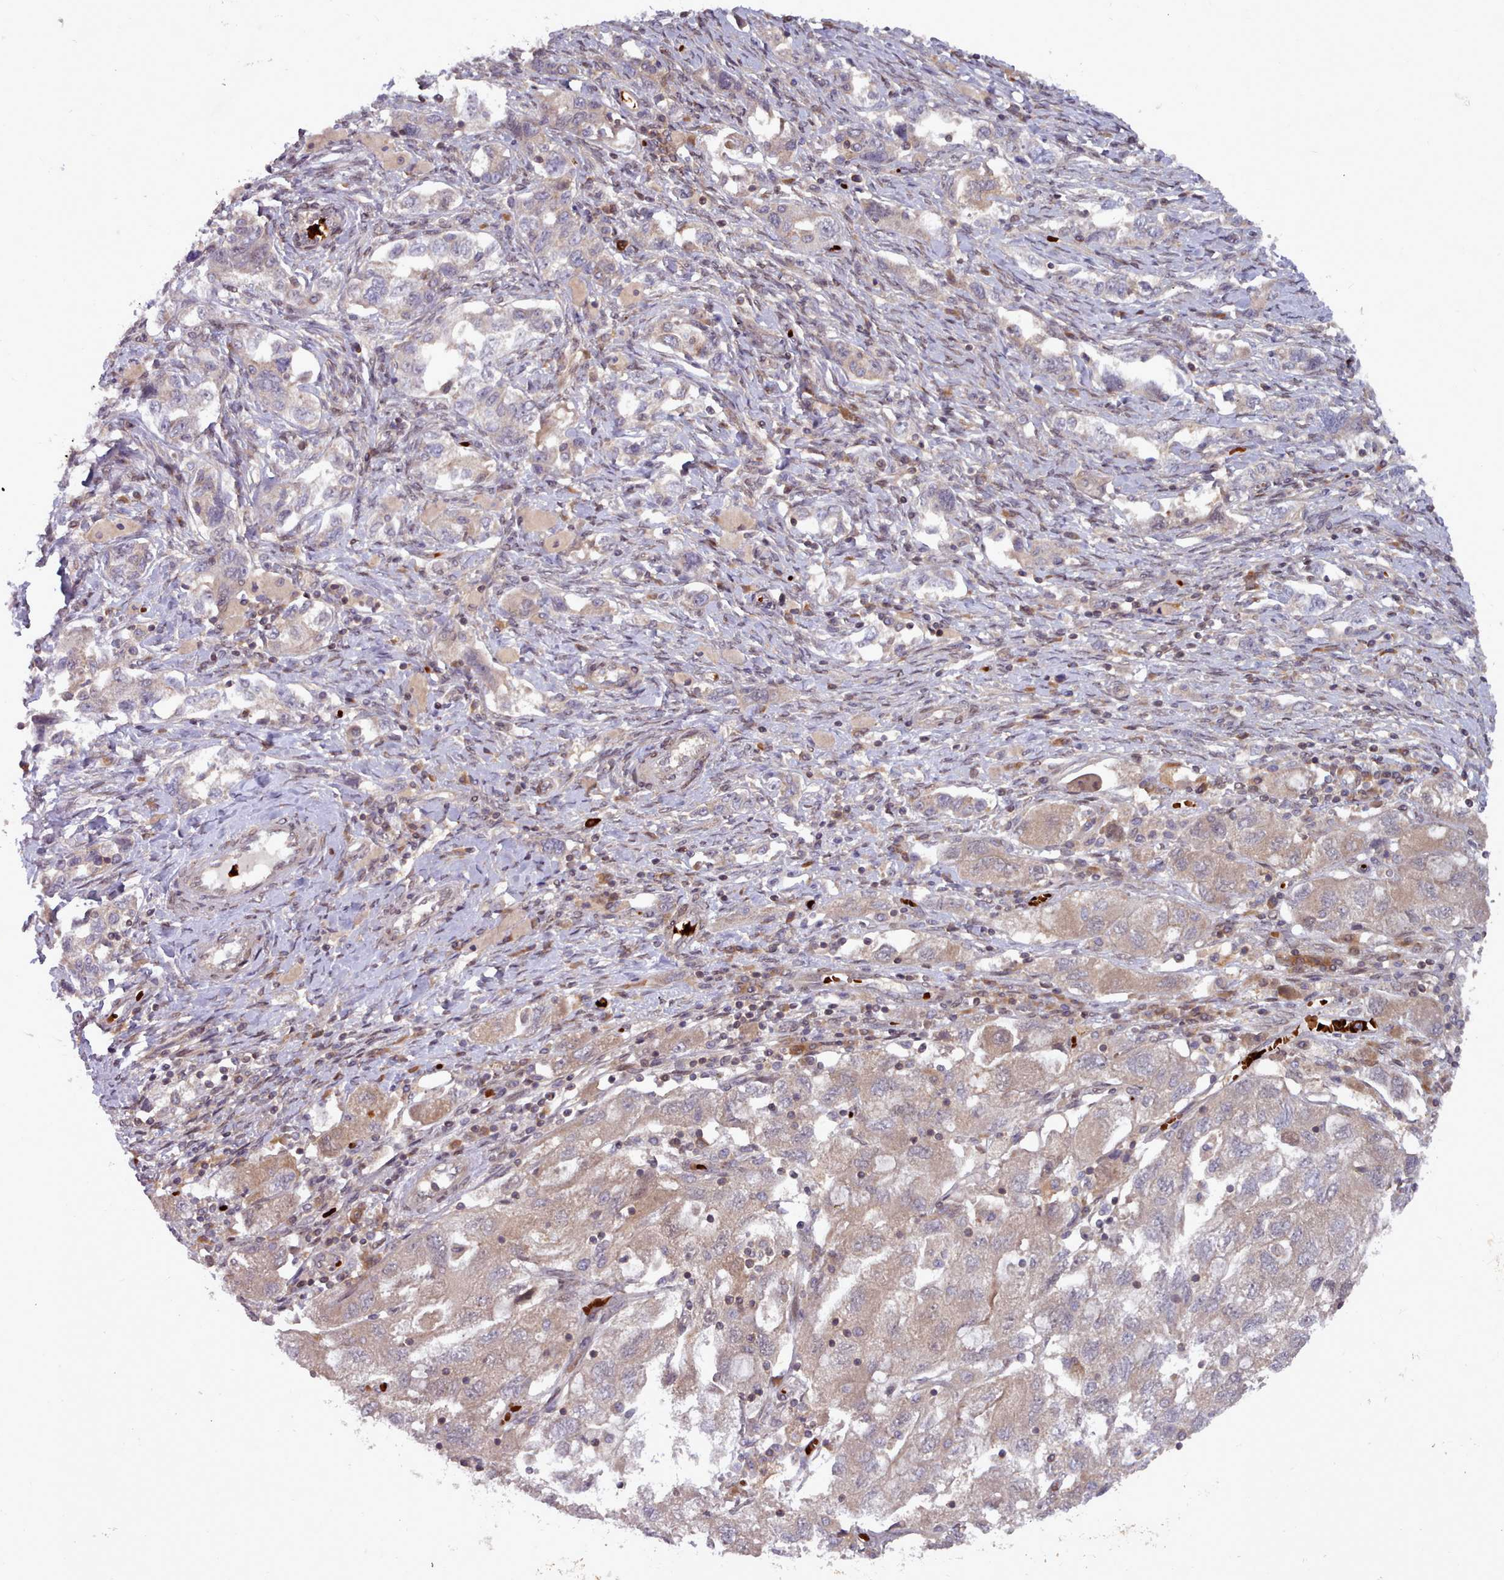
{"staining": {"intensity": "weak", "quantity": ">75%", "location": "cytoplasmic/membranous"}, "tissue": "ovarian cancer", "cell_type": "Tumor cells", "image_type": "cancer", "snomed": [{"axis": "morphology", "description": "Carcinoma, NOS"}, {"axis": "morphology", "description": "Cystadenocarcinoma, serous, NOS"}, {"axis": "topography", "description": "Ovary"}], "caption": "The image reveals staining of ovarian cancer (serous cystadenocarcinoma), revealing weak cytoplasmic/membranous protein expression (brown color) within tumor cells.", "gene": "UBE2G1", "patient": {"sex": "female", "age": 69}}